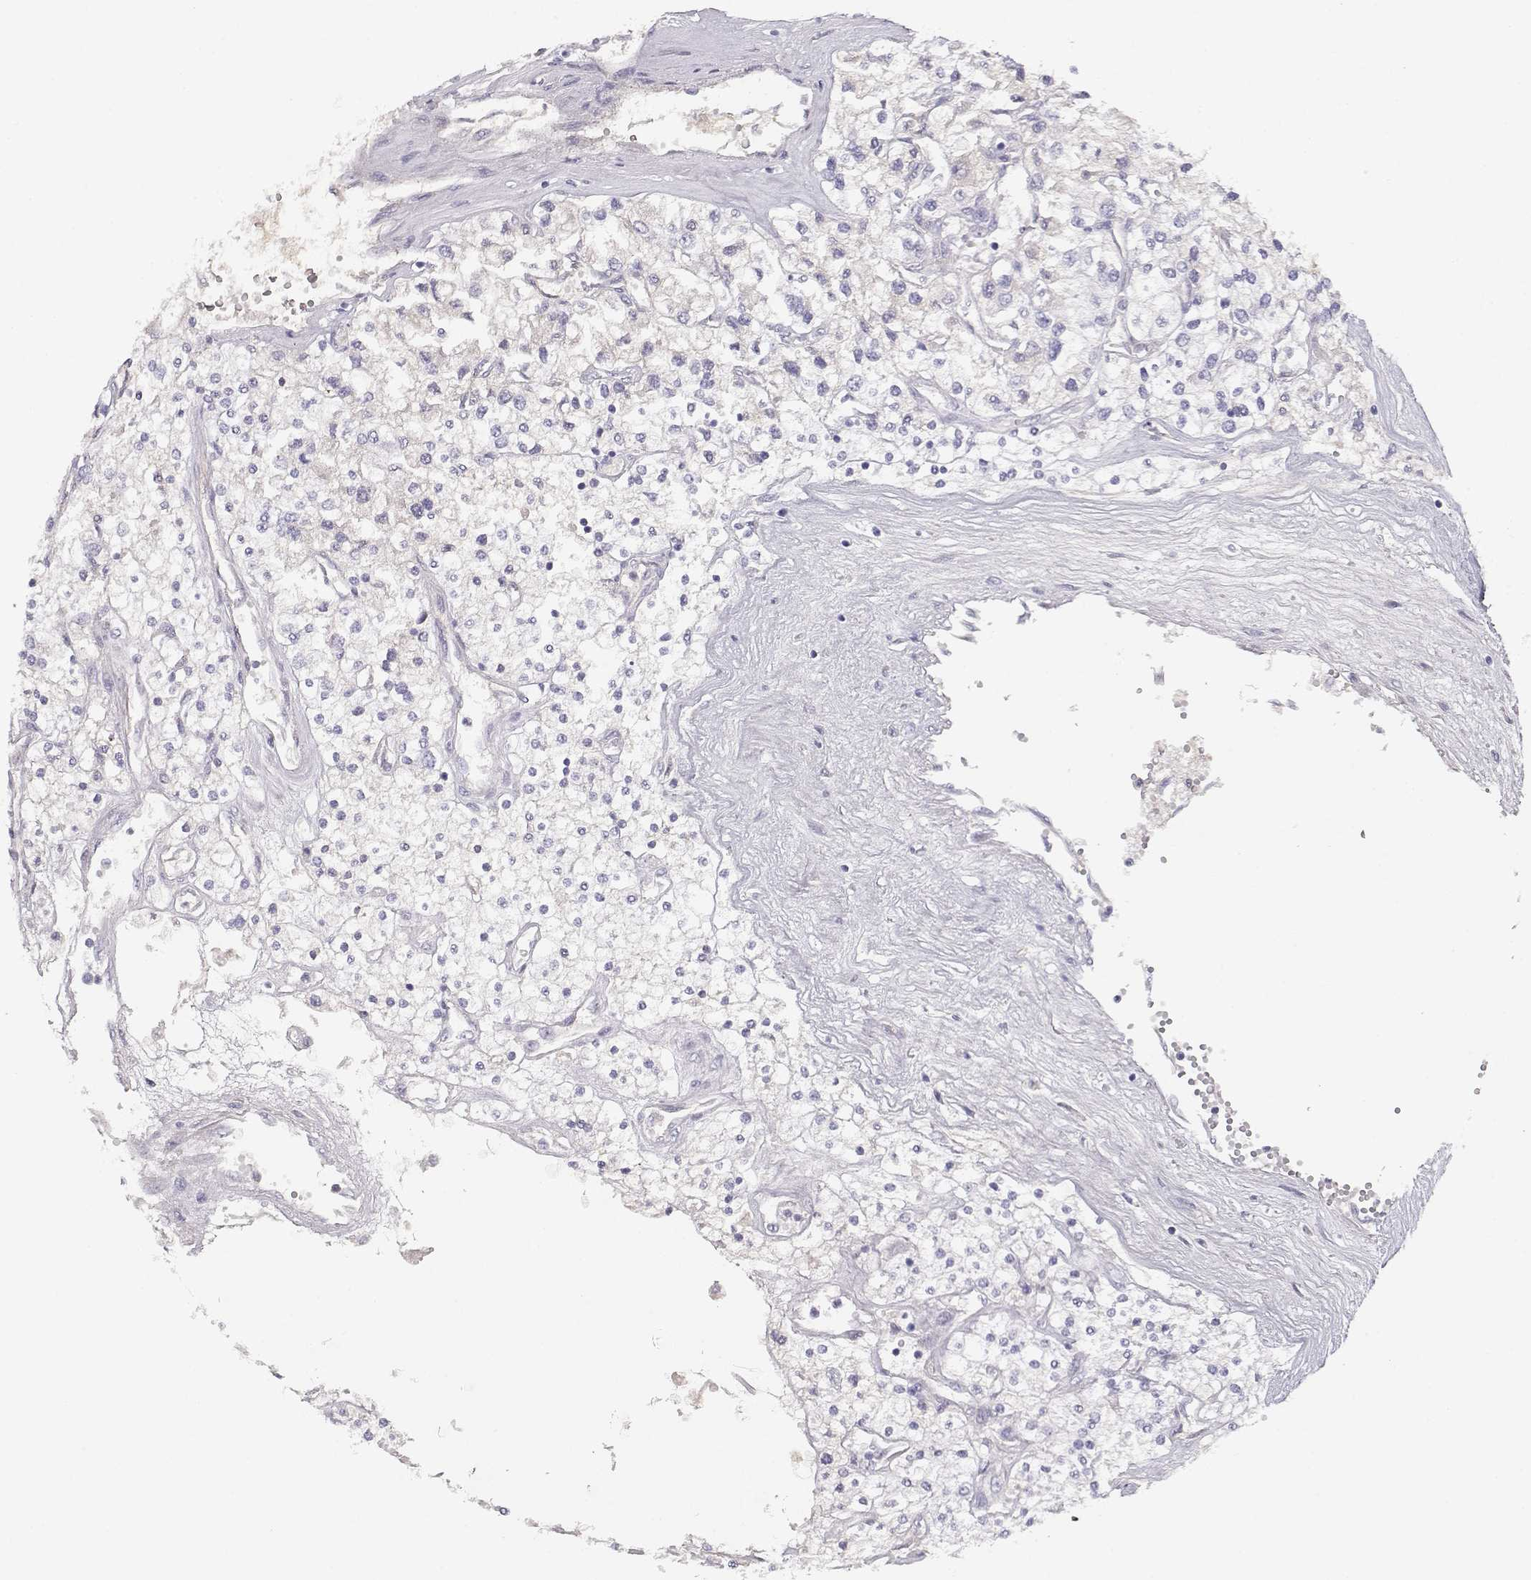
{"staining": {"intensity": "negative", "quantity": "none", "location": "none"}, "tissue": "renal cancer", "cell_type": "Tumor cells", "image_type": "cancer", "snomed": [{"axis": "morphology", "description": "Adenocarcinoma, NOS"}, {"axis": "topography", "description": "Kidney"}], "caption": "An image of renal cancer (adenocarcinoma) stained for a protein displays no brown staining in tumor cells.", "gene": "SLCO6A1", "patient": {"sex": "male", "age": 80}}